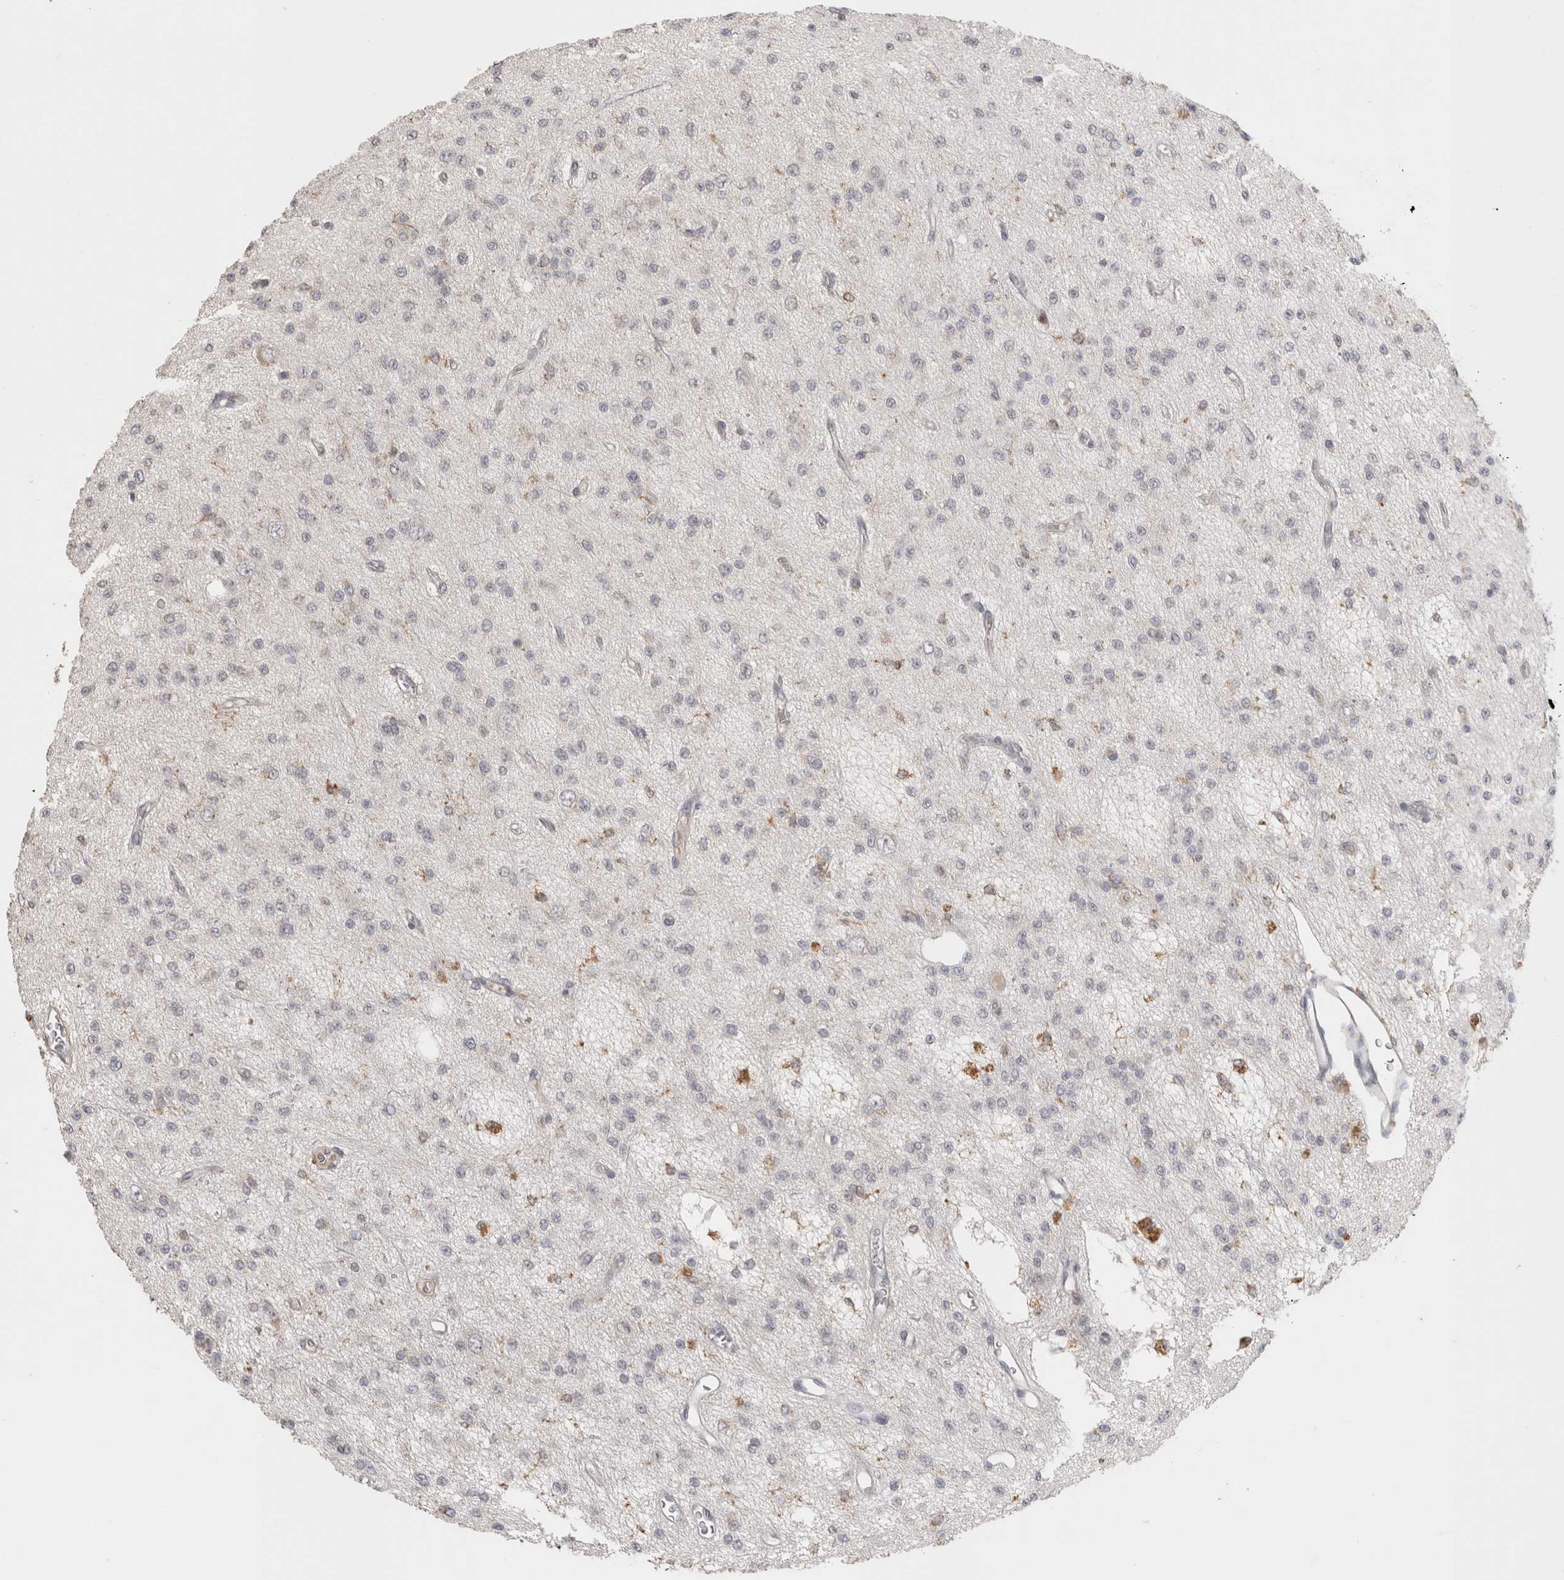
{"staining": {"intensity": "negative", "quantity": "none", "location": "none"}, "tissue": "glioma", "cell_type": "Tumor cells", "image_type": "cancer", "snomed": [{"axis": "morphology", "description": "Glioma, malignant, Low grade"}, {"axis": "topography", "description": "Brain"}], "caption": "This histopathology image is of low-grade glioma (malignant) stained with immunohistochemistry (IHC) to label a protein in brown with the nuclei are counter-stained blue. There is no expression in tumor cells. (Brightfield microscopy of DAB IHC at high magnification).", "gene": "HAVCR2", "patient": {"sex": "male", "age": 38}}